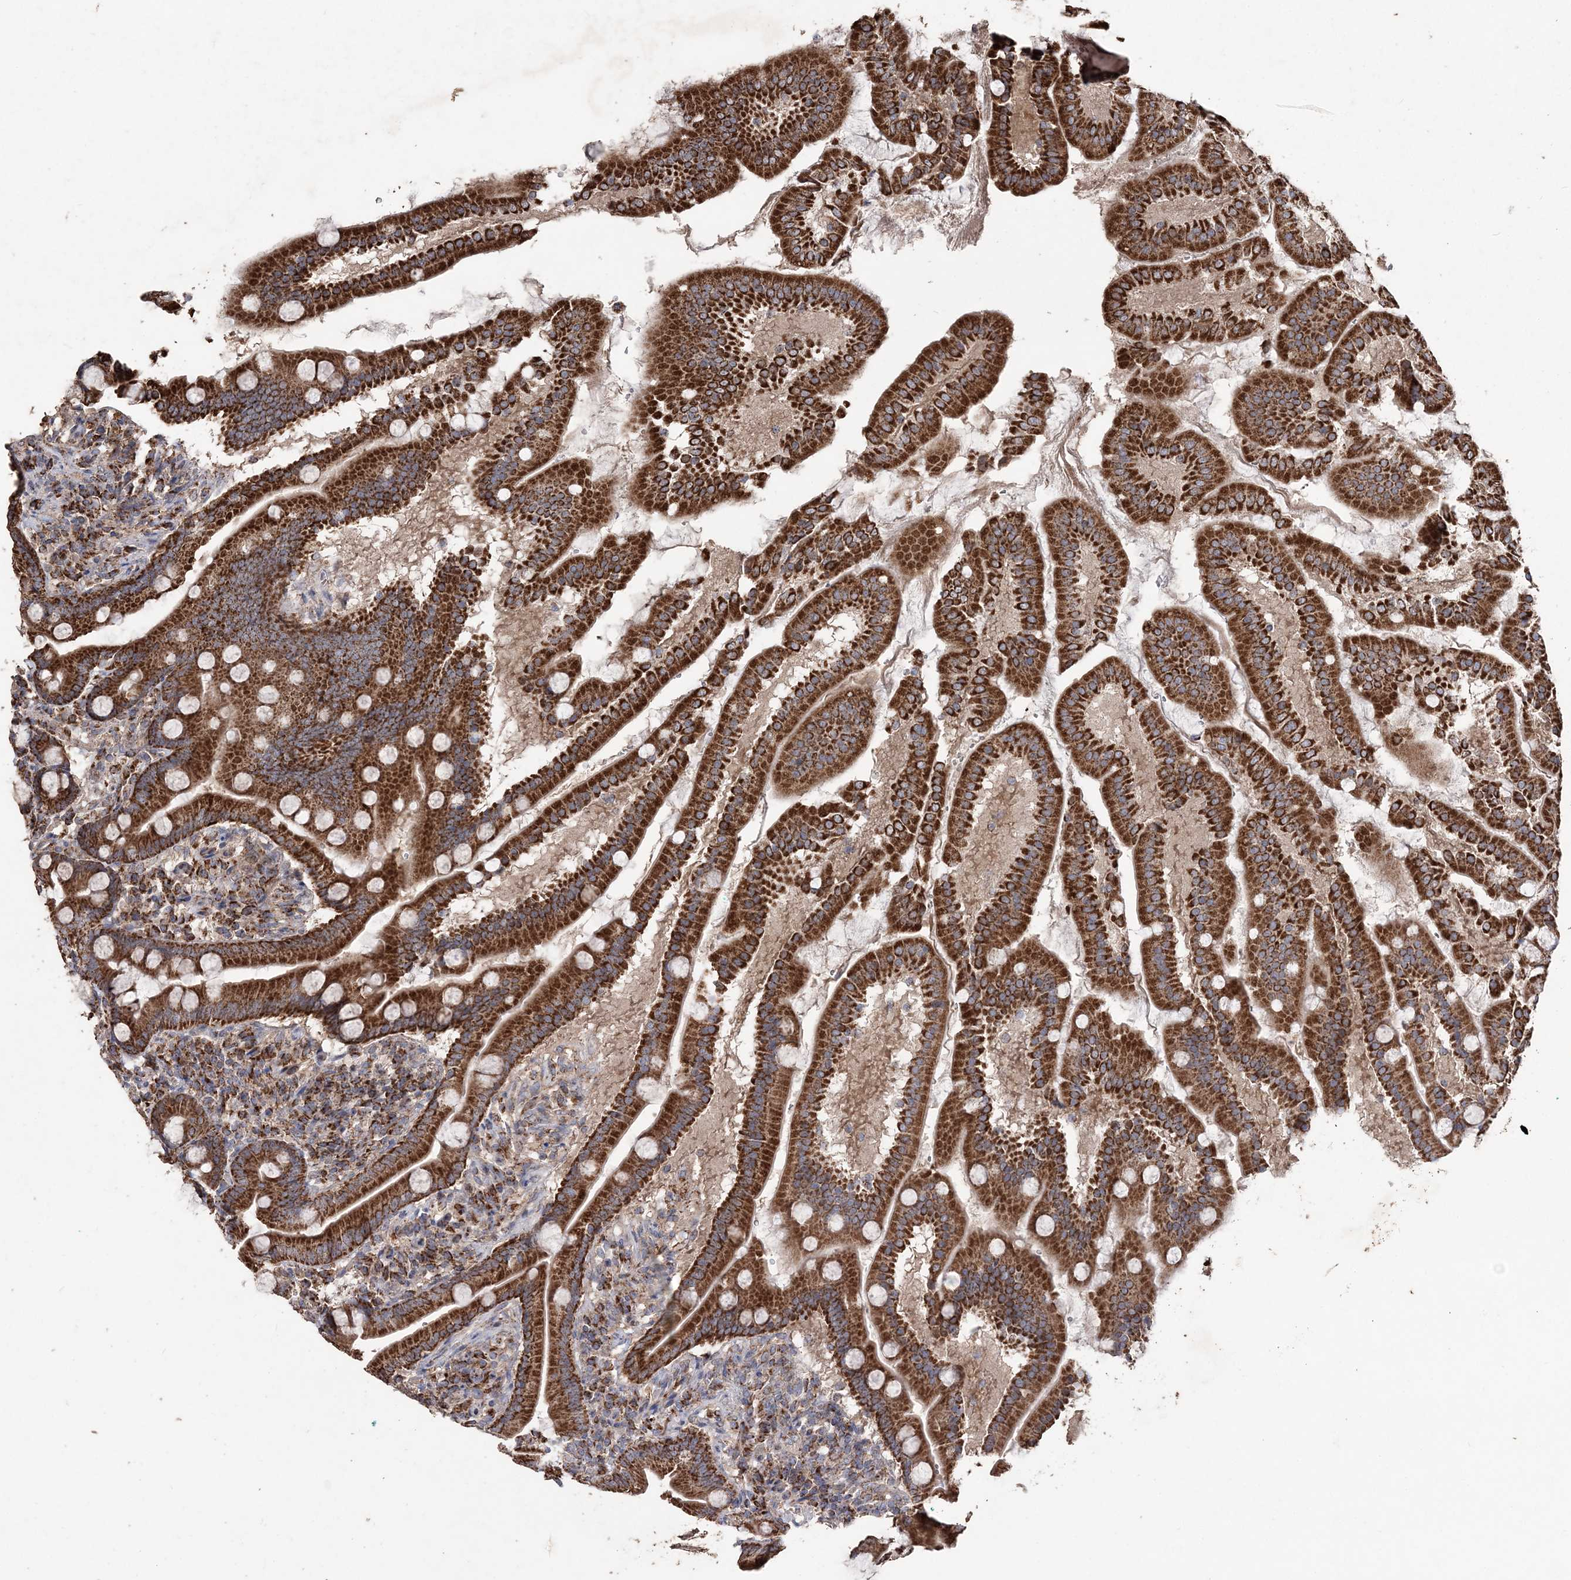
{"staining": {"intensity": "strong", "quantity": ">75%", "location": "cytoplasmic/membranous"}, "tissue": "duodenum", "cell_type": "Glandular cells", "image_type": "normal", "snomed": [{"axis": "morphology", "description": "Normal tissue, NOS"}, {"axis": "topography", "description": "Duodenum"}], "caption": "High-power microscopy captured an immunohistochemistry micrograph of unremarkable duodenum, revealing strong cytoplasmic/membranous positivity in about >75% of glandular cells.", "gene": "POC5", "patient": {"sex": "male", "age": 50}}